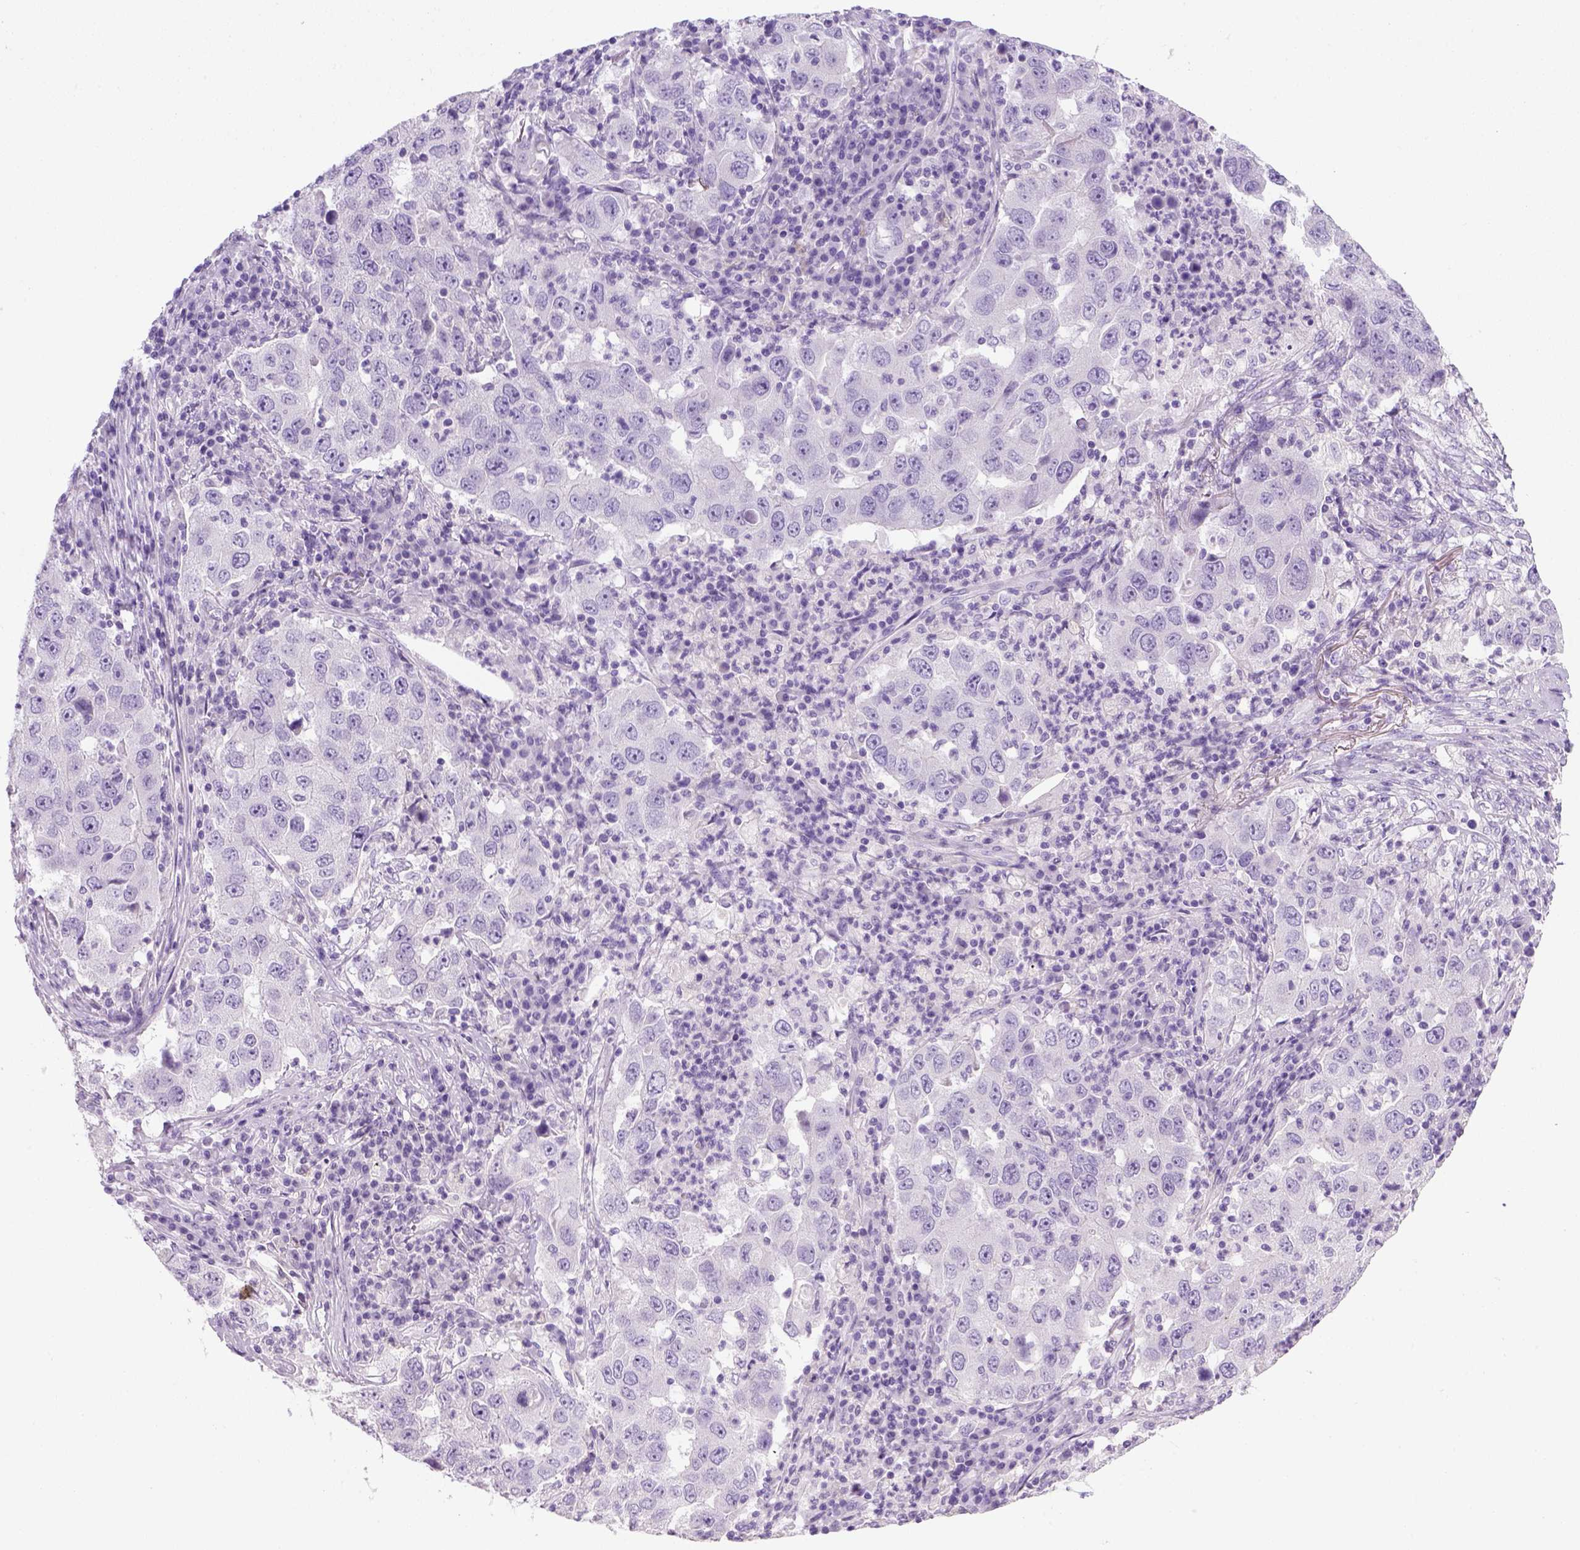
{"staining": {"intensity": "negative", "quantity": "none", "location": "none"}, "tissue": "lung cancer", "cell_type": "Tumor cells", "image_type": "cancer", "snomed": [{"axis": "morphology", "description": "Adenocarcinoma, NOS"}, {"axis": "topography", "description": "Lung"}], "caption": "A high-resolution photomicrograph shows IHC staining of lung cancer (adenocarcinoma), which demonstrates no significant expression in tumor cells.", "gene": "KRT71", "patient": {"sex": "male", "age": 73}}